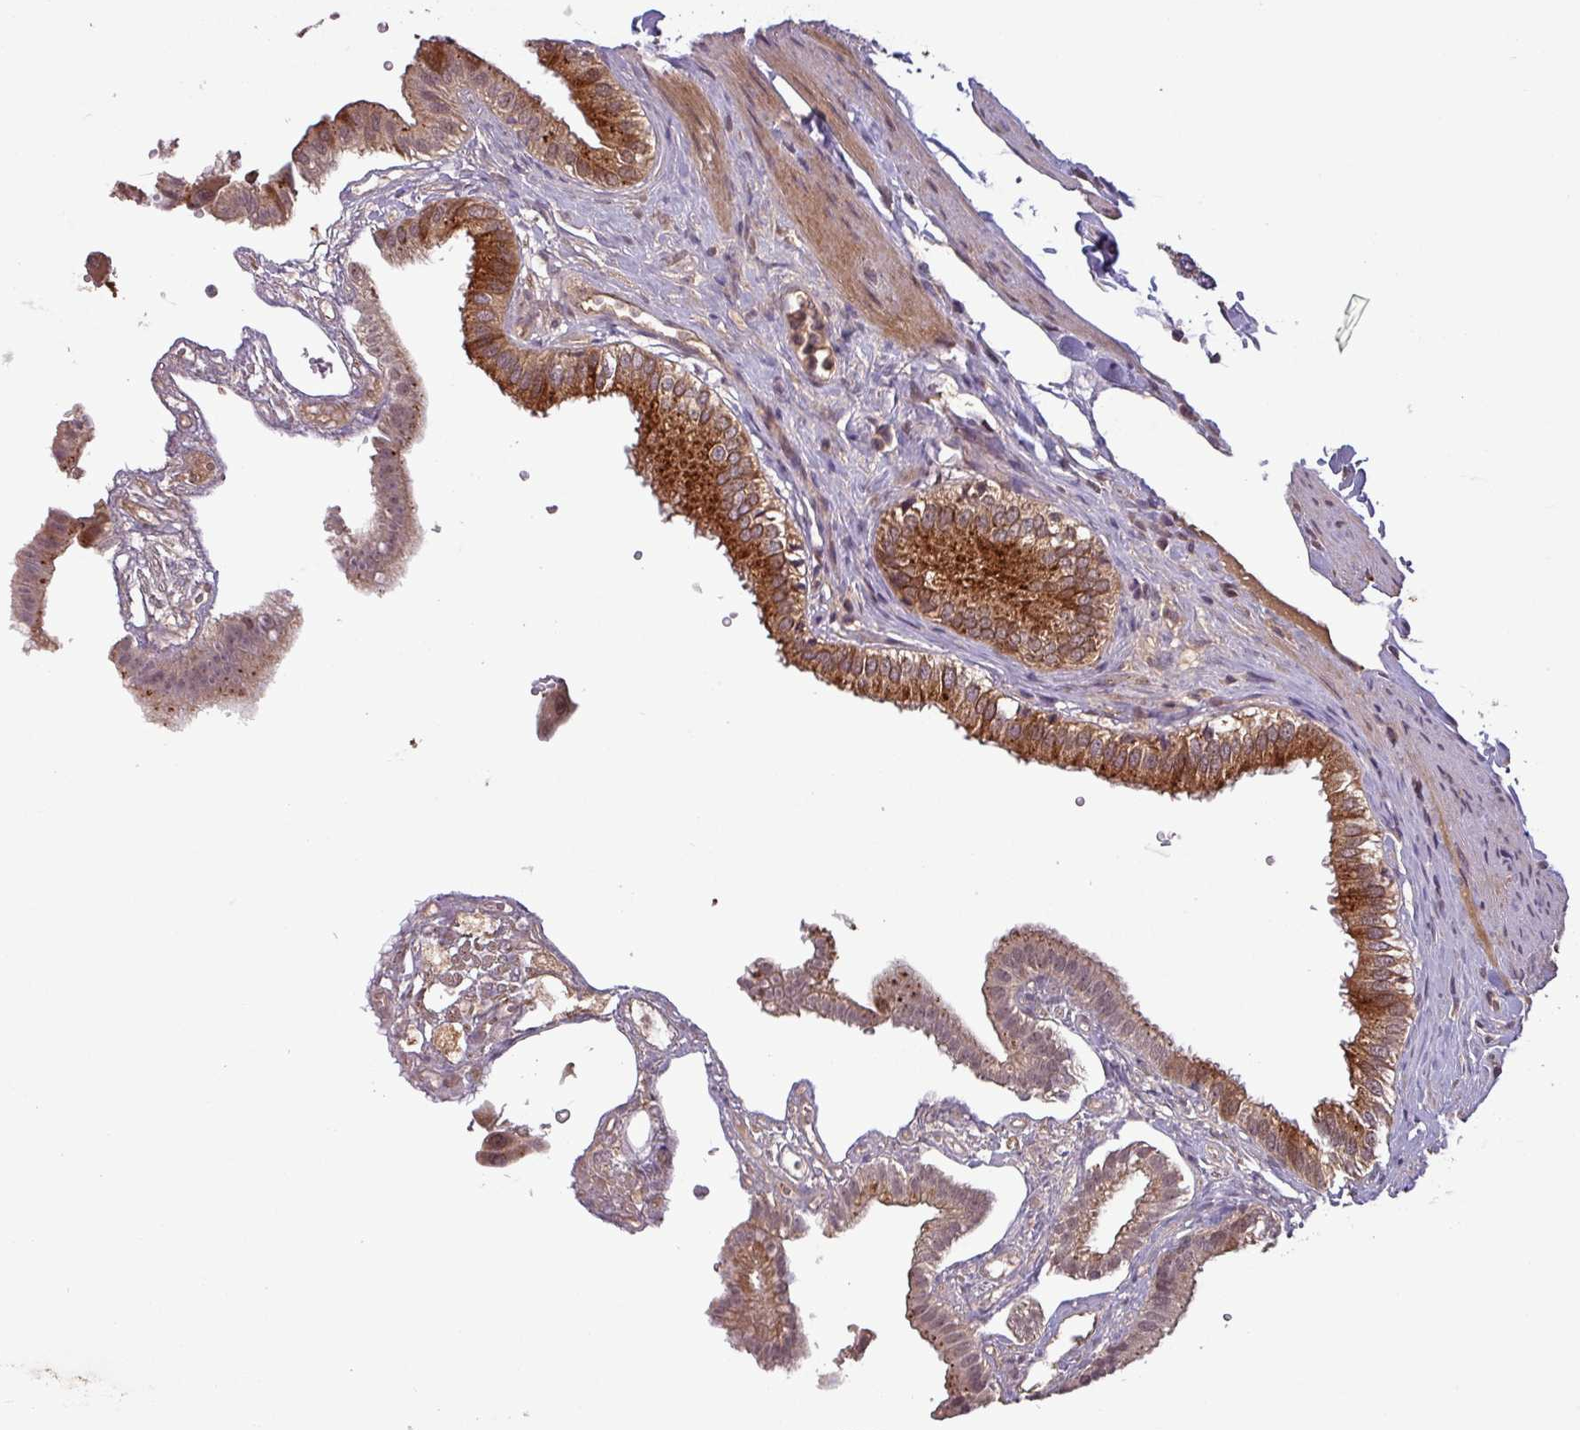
{"staining": {"intensity": "strong", "quantity": ">75%", "location": "cytoplasmic/membranous,nuclear"}, "tissue": "gallbladder", "cell_type": "Glandular cells", "image_type": "normal", "snomed": [{"axis": "morphology", "description": "Normal tissue, NOS"}, {"axis": "topography", "description": "Gallbladder"}], "caption": "Immunohistochemistry image of benign gallbladder stained for a protein (brown), which exhibits high levels of strong cytoplasmic/membranous,nuclear staining in approximately >75% of glandular cells.", "gene": "PUS1", "patient": {"sex": "female", "age": 61}}